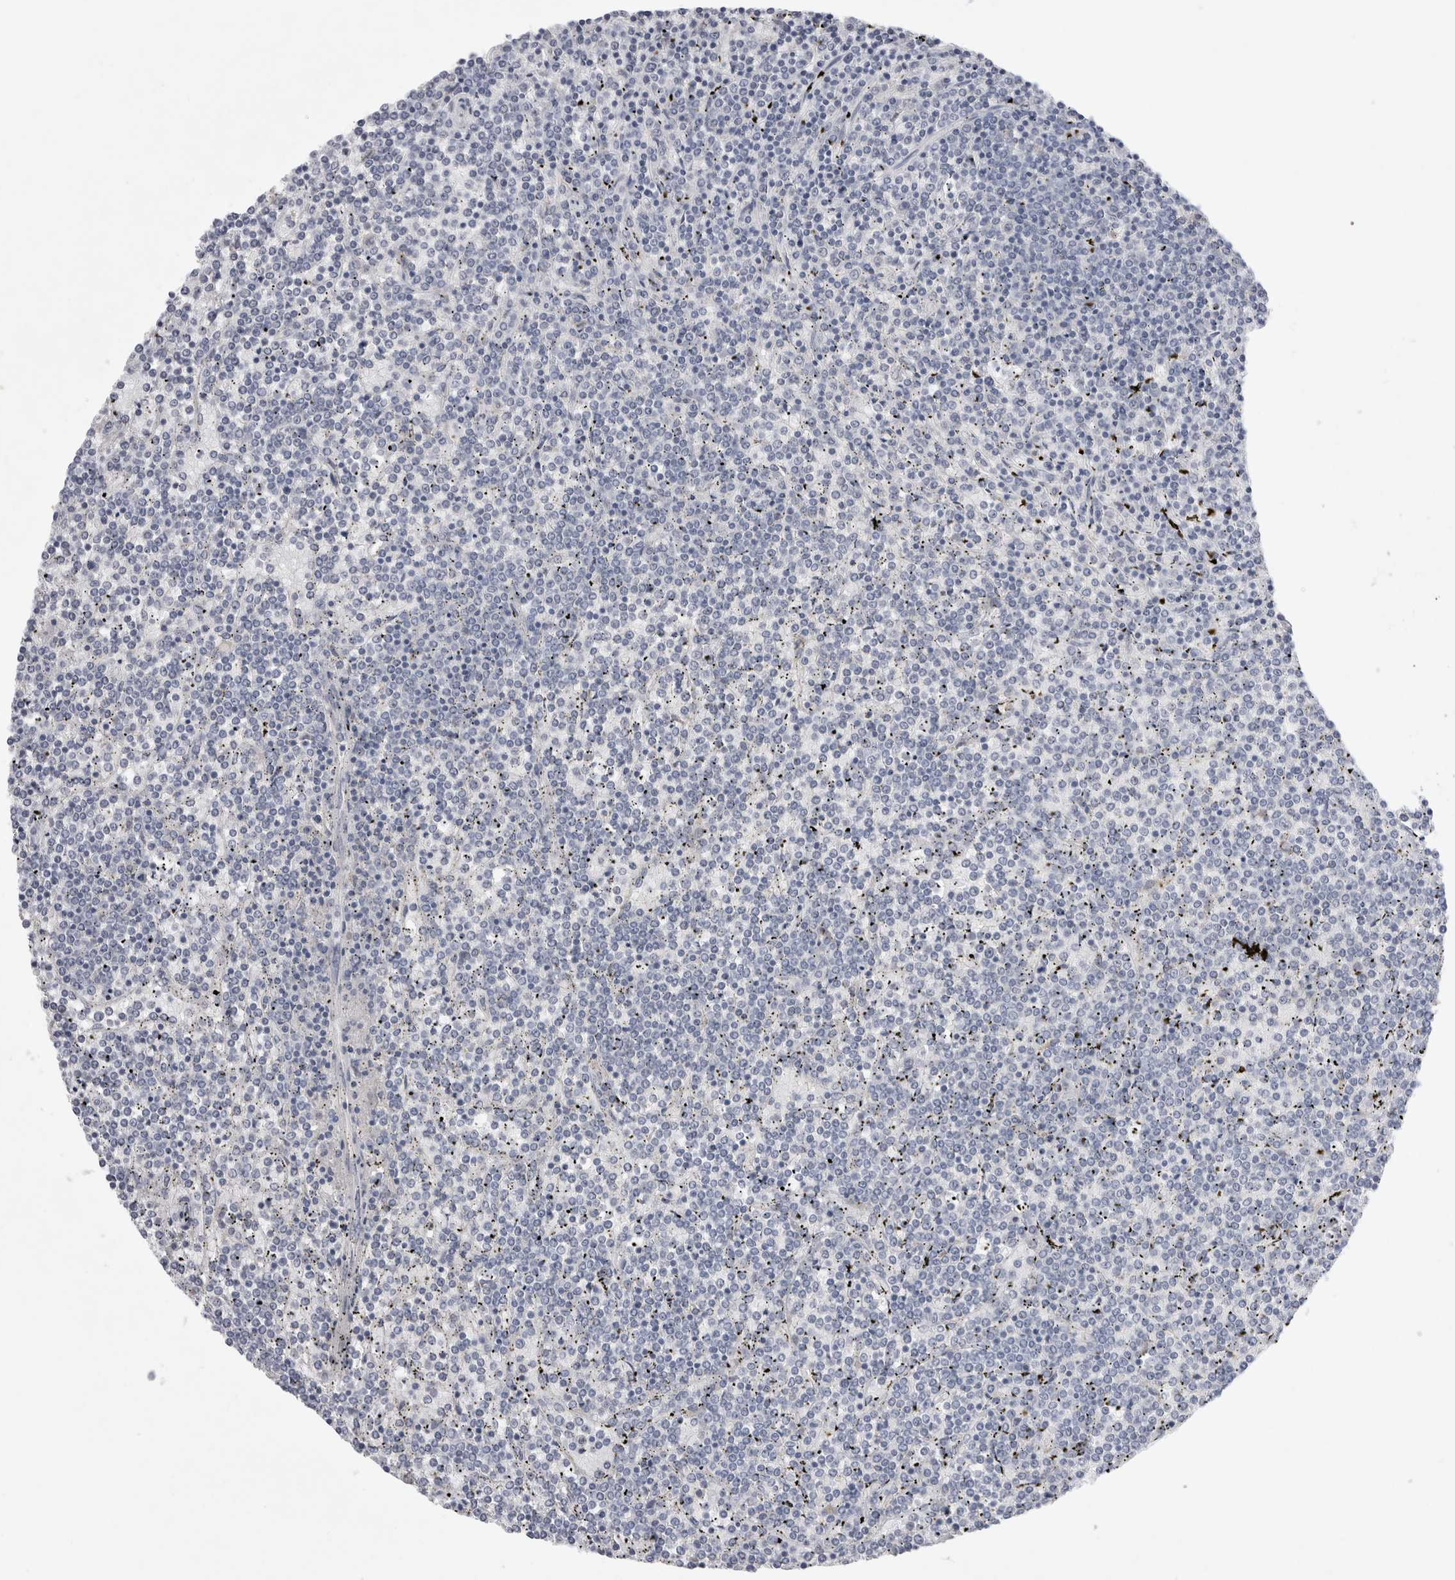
{"staining": {"intensity": "negative", "quantity": "none", "location": "none"}, "tissue": "lymphoma", "cell_type": "Tumor cells", "image_type": "cancer", "snomed": [{"axis": "morphology", "description": "Malignant lymphoma, non-Hodgkin's type, Low grade"}, {"axis": "topography", "description": "Spleen"}], "caption": "Tumor cells are negative for brown protein staining in lymphoma.", "gene": "GAA", "patient": {"sex": "female", "age": 19}}